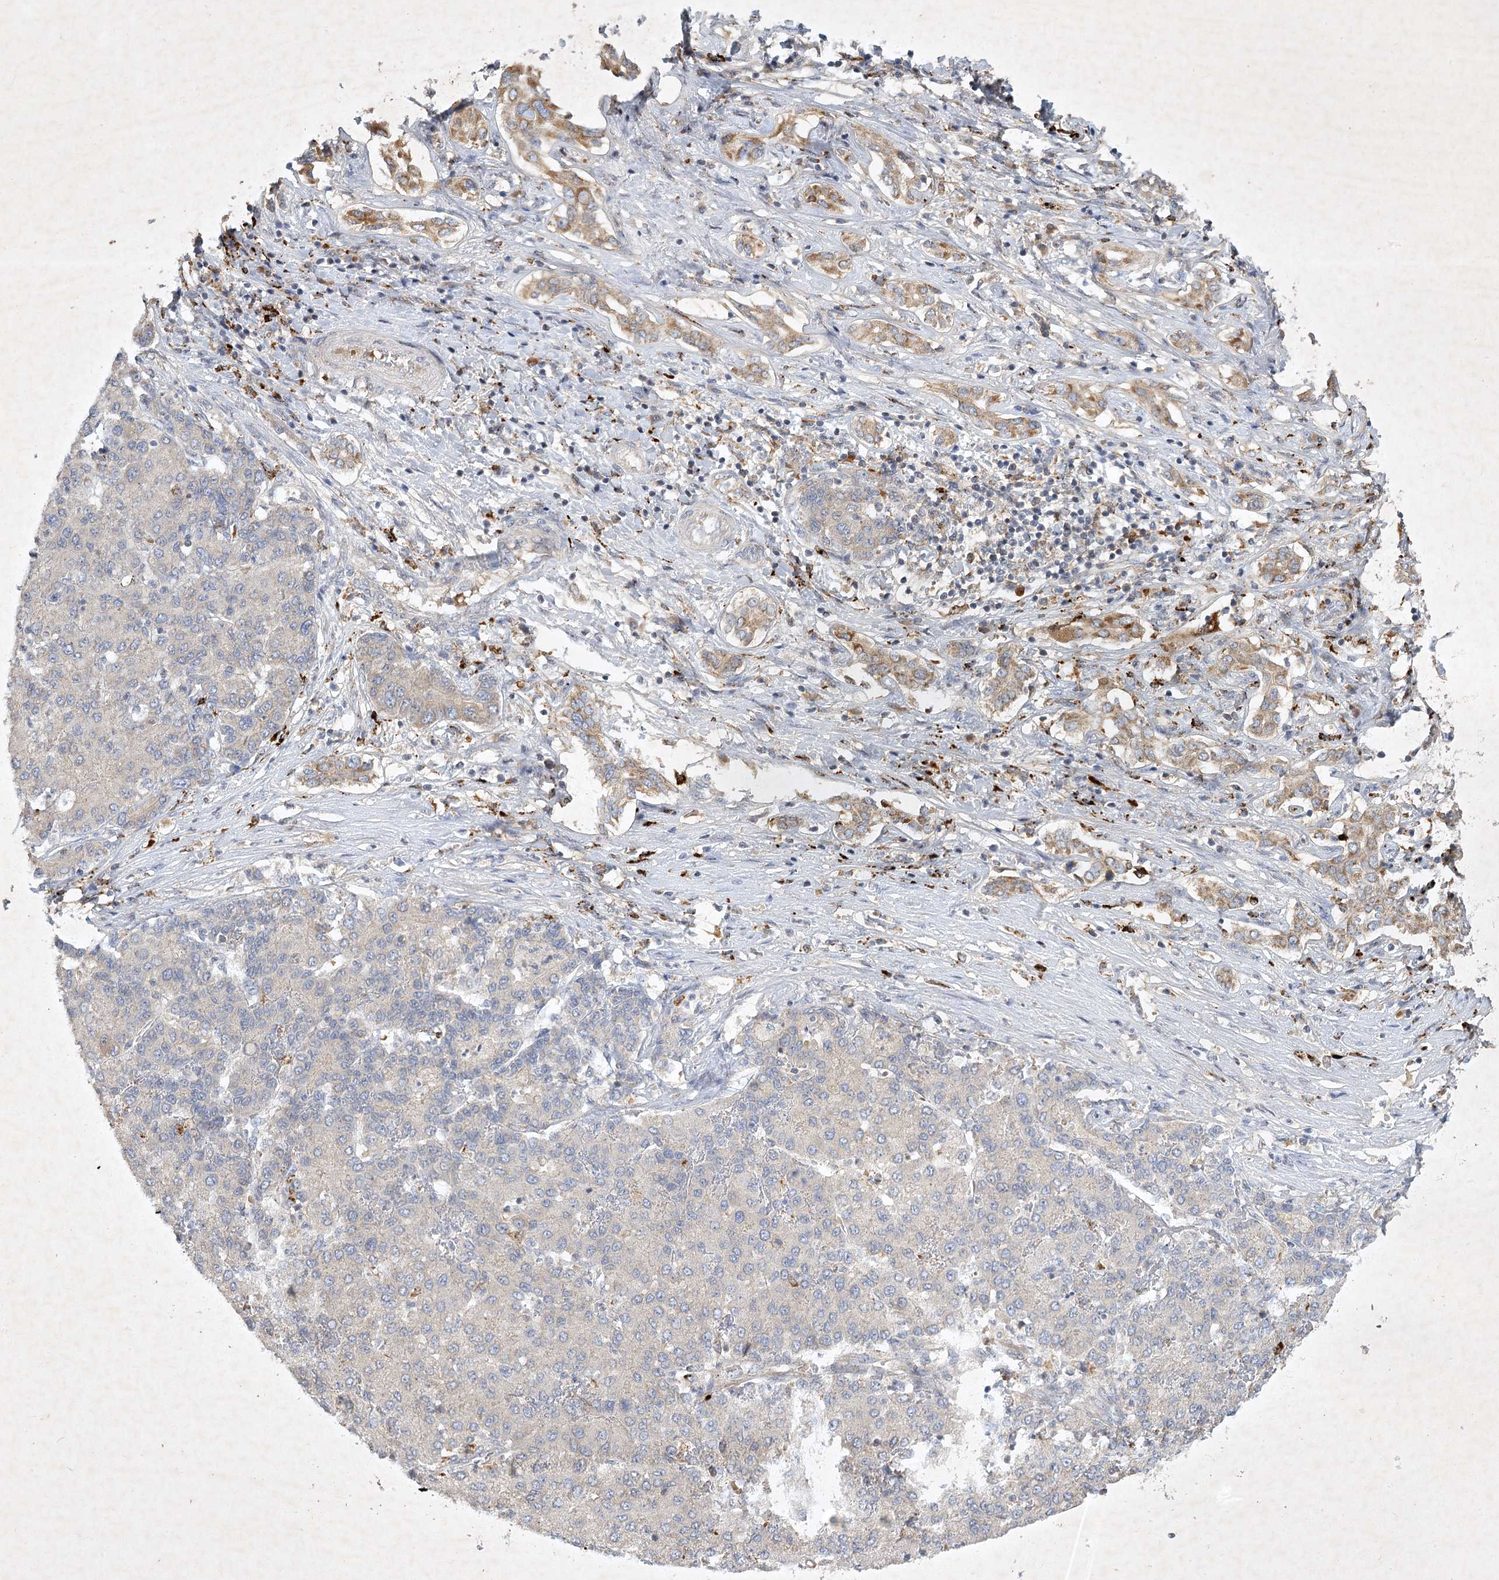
{"staining": {"intensity": "negative", "quantity": "none", "location": "none"}, "tissue": "liver cancer", "cell_type": "Tumor cells", "image_type": "cancer", "snomed": [{"axis": "morphology", "description": "Carcinoma, Hepatocellular, NOS"}, {"axis": "topography", "description": "Liver"}], "caption": "The image demonstrates no significant staining in tumor cells of liver hepatocellular carcinoma. (DAB (3,3'-diaminobenzidine) immunohistochemistry (IHC) visualized using brightfield microscopy, high magnification).", "gene": "PYROXD2", "patient": {"sex": "male", "age": 65}}